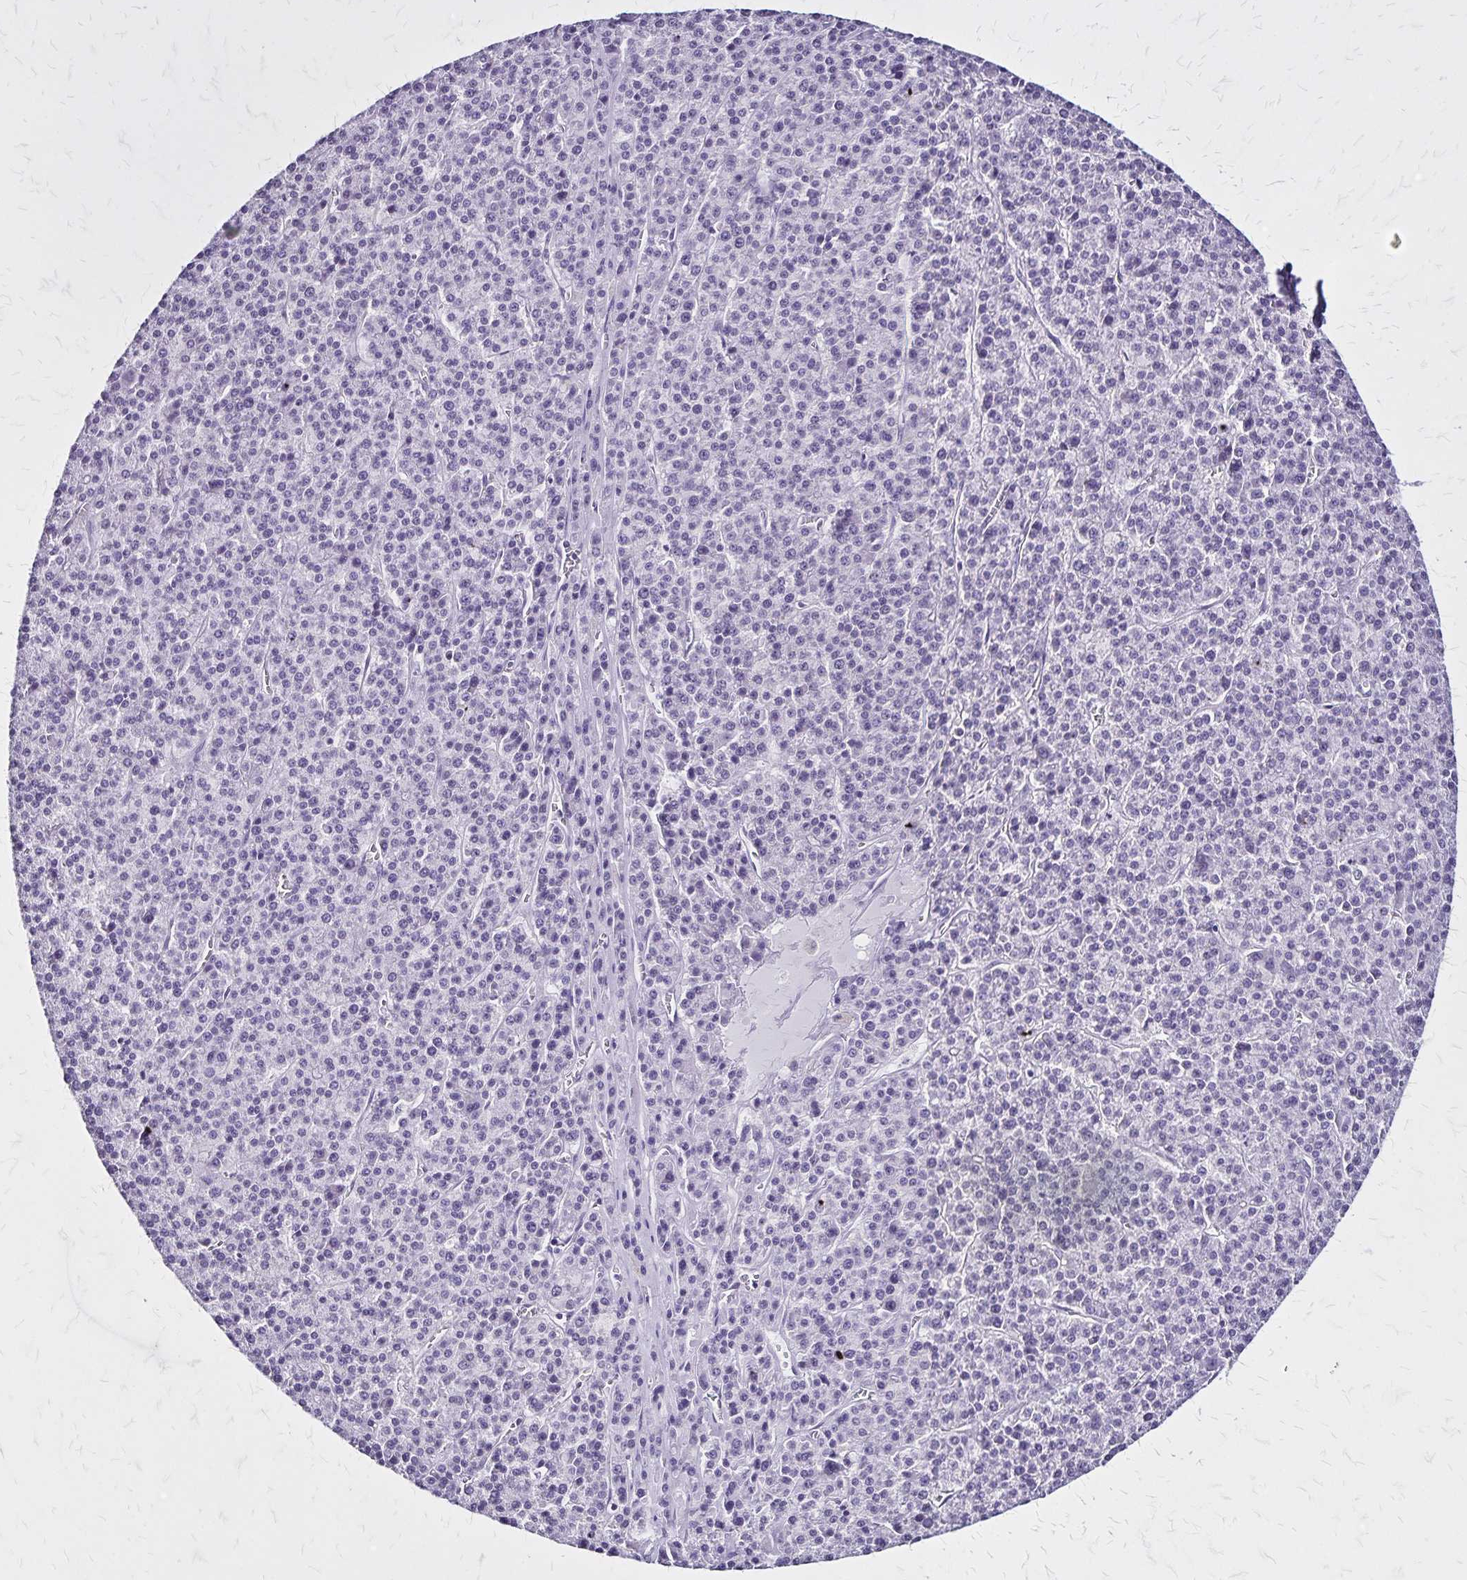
{"staining": {"intensity": "negative", "quantity": "none", "location": "none"}, "tissue": "liver cancer", "cell_type": "Tumor cells", "image_type": "cancer", "snomed": [{"axis": "morphology", "description": "Carcinoma, Hepatocellular, NOS"}, {"axis": "topography", "description": "Liver"}], "caption": "Tumor cells show no significant staining in hepatocellular carcinoma (liver).", "gene": "KRT2", "patient": {"sex": "female", "age": 58}}